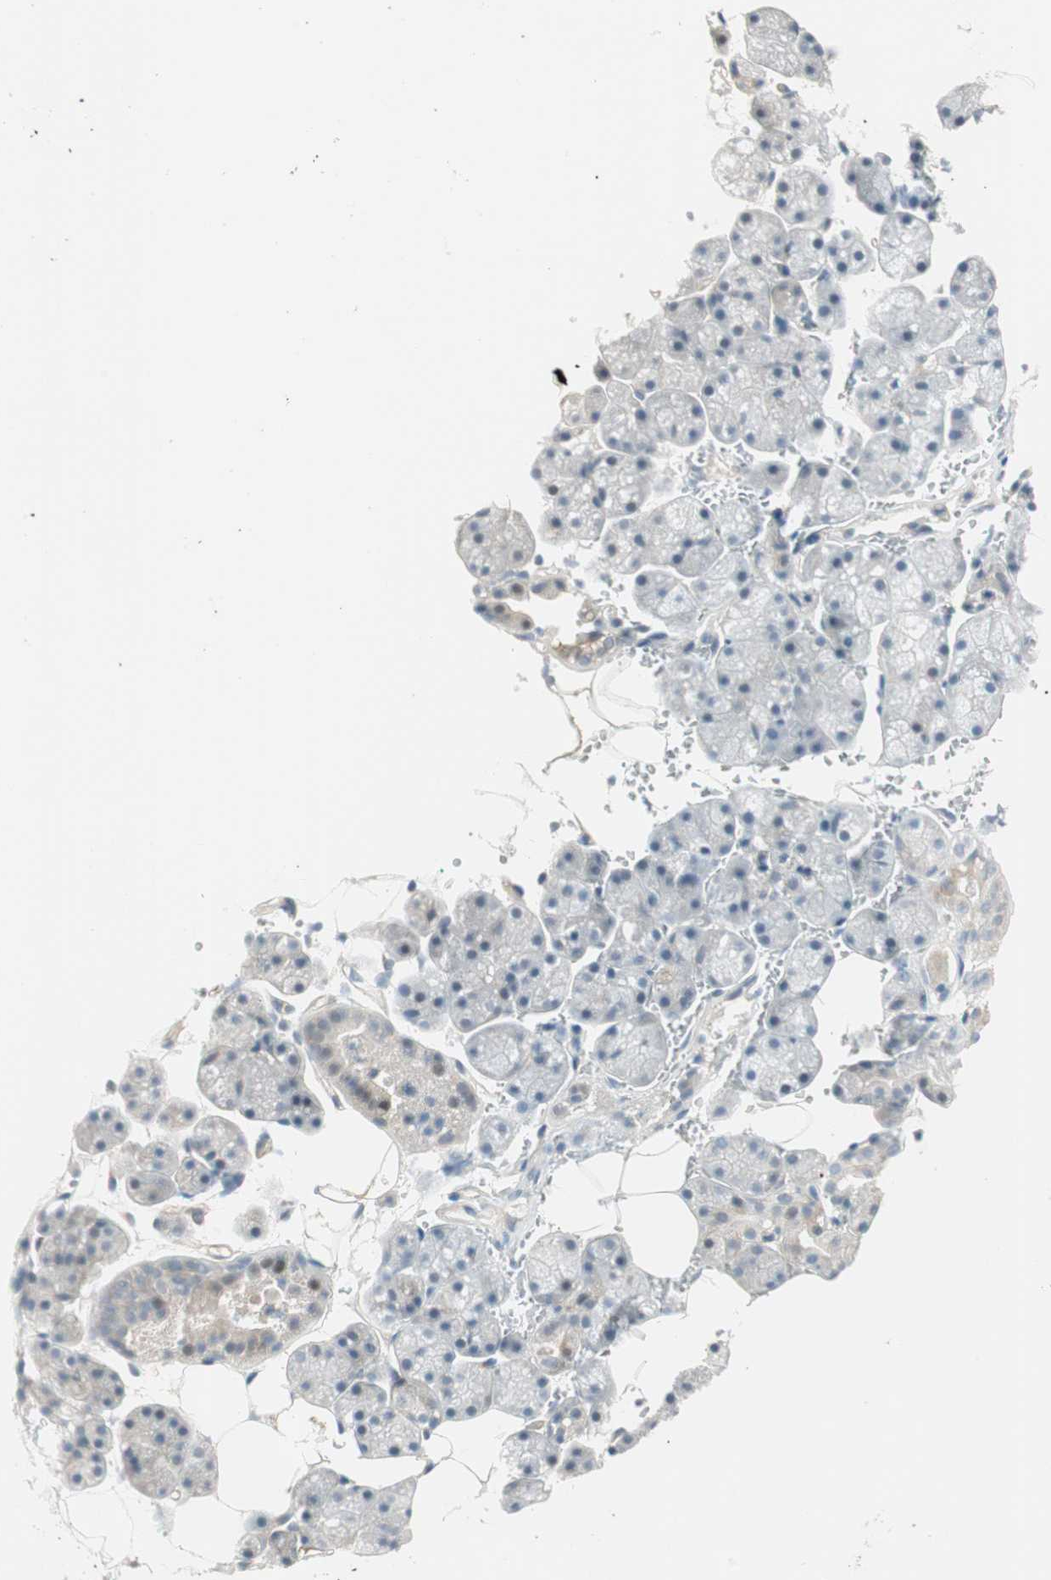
{"staining": {"intensity": "weak", "quantity": "<25%", "location": "cytoplasmic/membranous"}, "tissue": "salivary gland", "cell_type": "Glandular cells", "image_type": "normal", "snomed": [{"axis": "morphology", "description": "Normal tissue, NOS"}, {"axis": "topography", "description": "Salivary gland"}], "caption": "Glandular cells show no significant protein staining in unremarkable salivary gland. (DAB (3,3'-diaminobenzidine) immunohistochemistry (IHC), high magnification).", "gene": "STON1", "patient": {"sex": "male", "age": 62}}